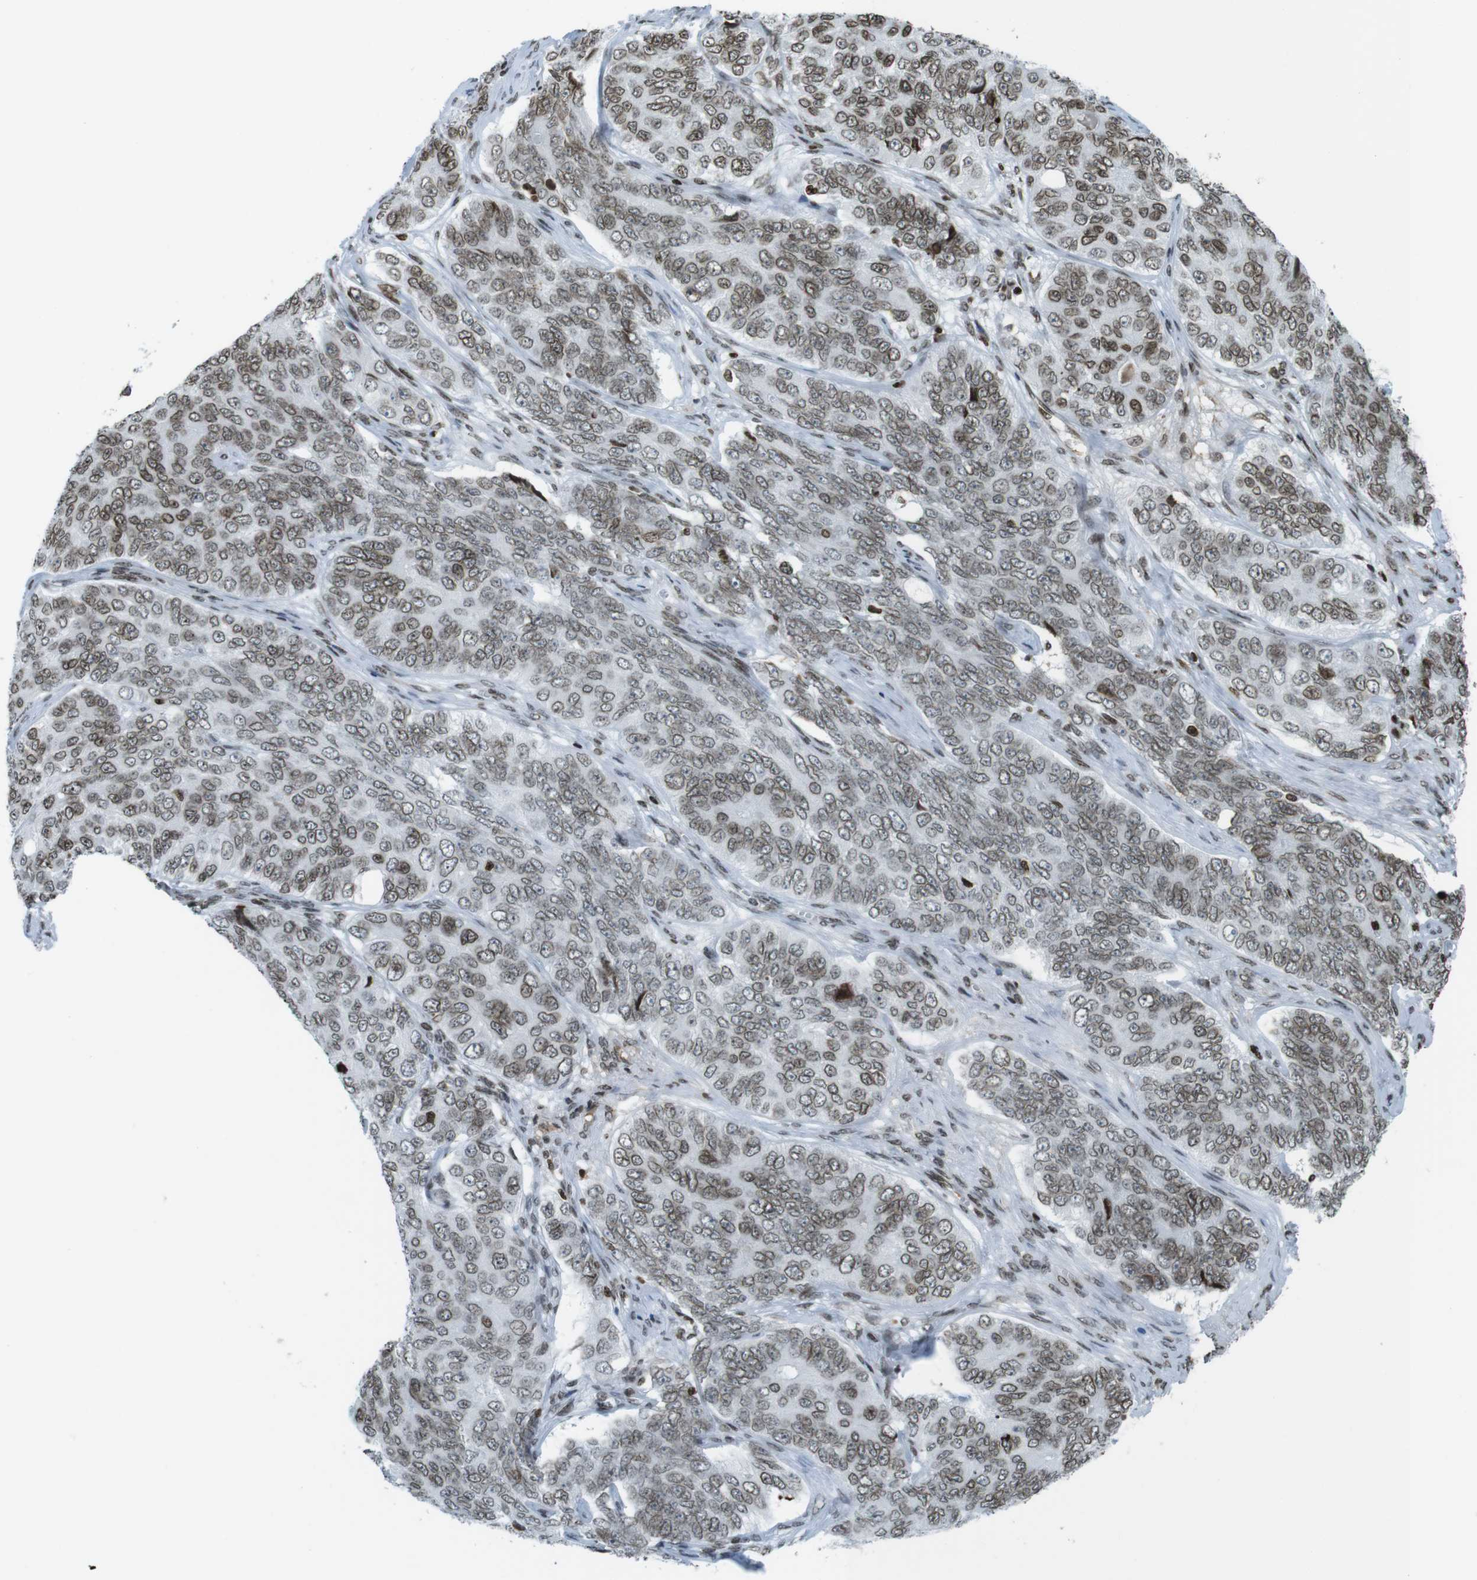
{"staining": {"intensity": "moderate", "quantity": ">75%", "location": "nuclear"}, "tissue": "ovarian cancer", "cell_type": "Tumor cells", "image_type": "cancer", "snomed": [{"axis": "morphology", "description": "Carcinoma, endometroid"}, {"axis": "topography", "description": "Ovary"}], "caption": "A high-resolution photomicrograph shows immunohistochemistry staining of ovarian endometroid carcinoma, which exhibits moderate nuclear positivity in approximately >75% of tumor cells.", "gene": "H2AC8", "patient": {"sex": "female", "age": 51}}